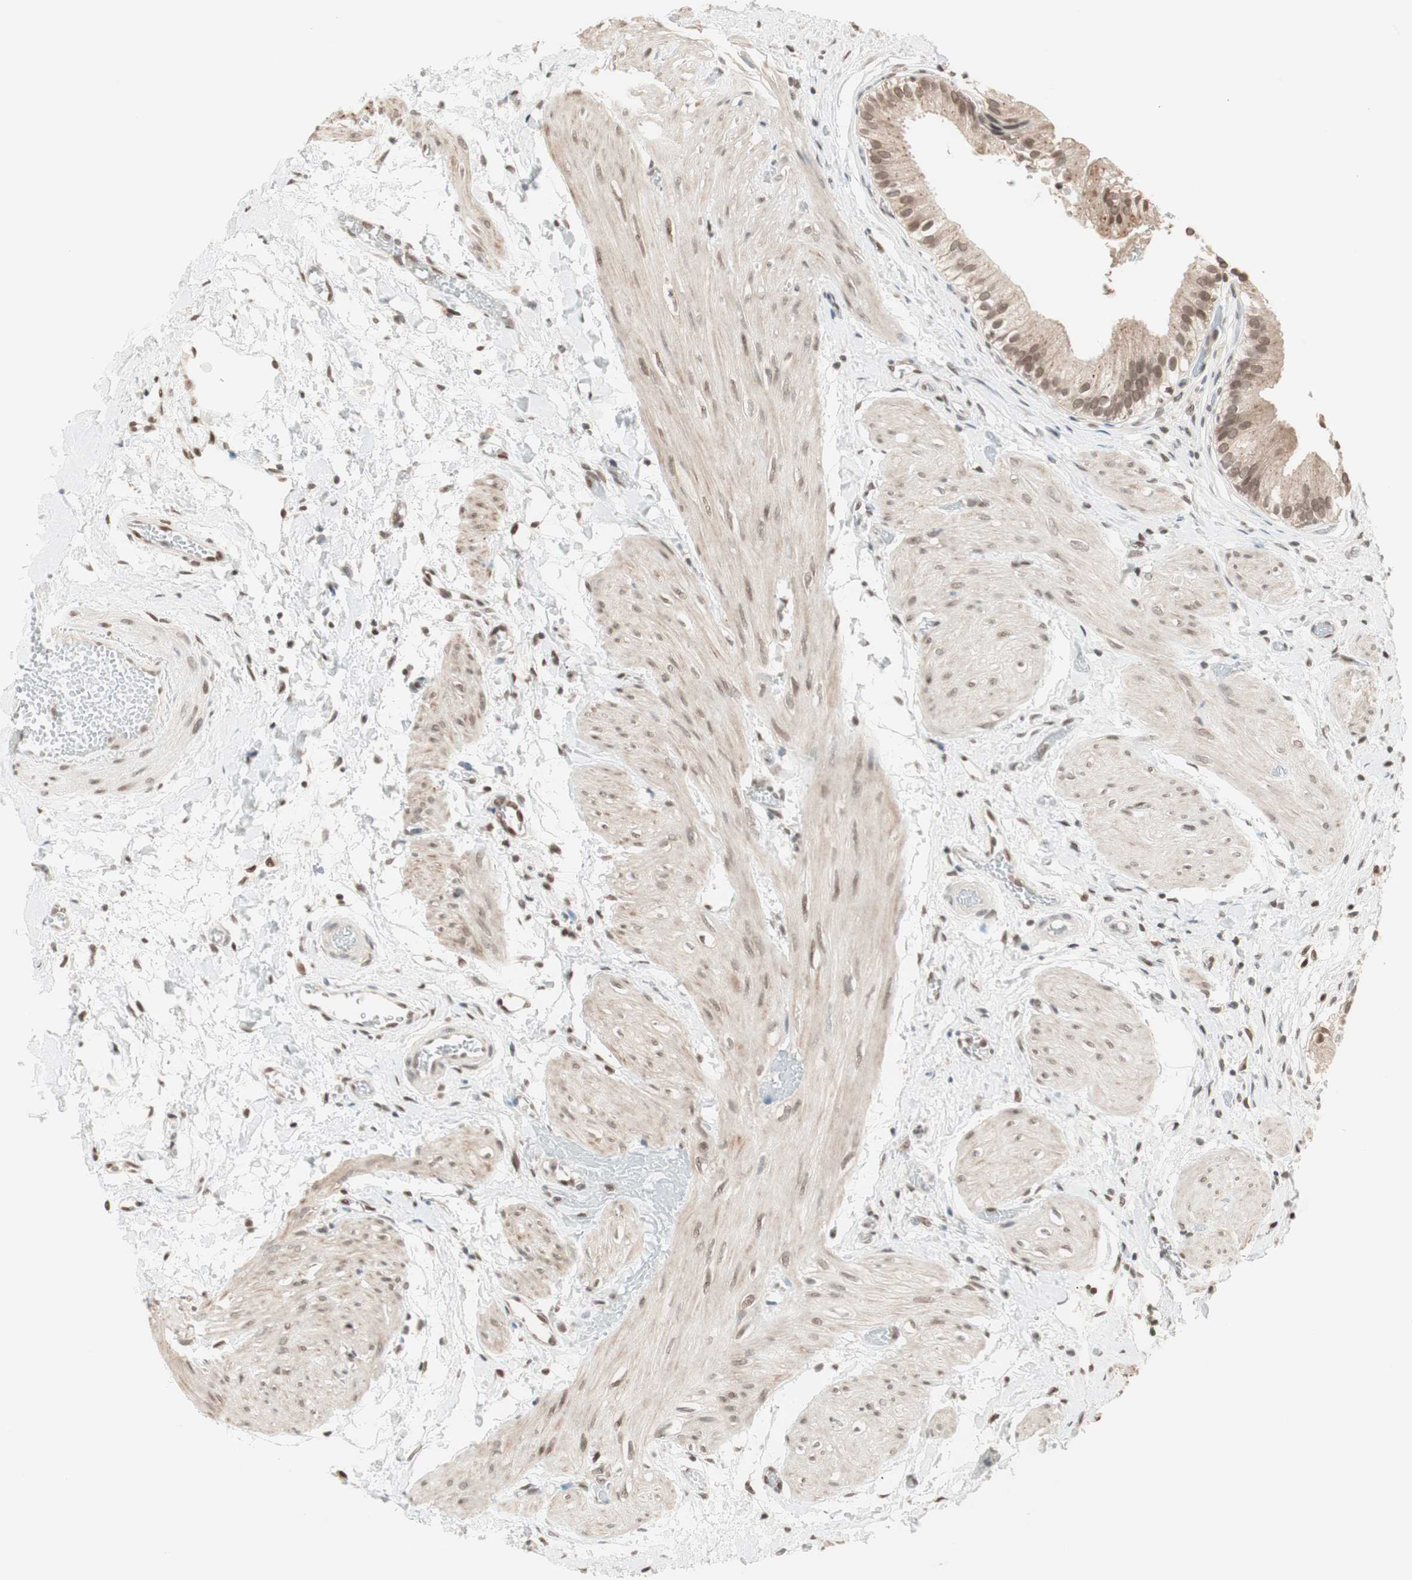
{"staining": {"intensity": "moderate", "quantity": "25%-75%", "location": "cytoplasmic/membranous,nuclear"}, "tissue": "gallbladder", "cell_type": "Glandular cells", "image_type": "normal", "snomed": [{"axis": "morphology", "description": "Normal tissue, NOS"}, {"axis": "topography", "description": "Gallbladder"}], "caption": "A histopathology image showing moderate cytoplasmic/membranous,nuclear expression in about 25%-75% of glandular cells in normal gallbladder, as visualized by brown immunohistochemical staining.", "gene": "UBE2I", "patient": {"sex": "male", "age": 65}}